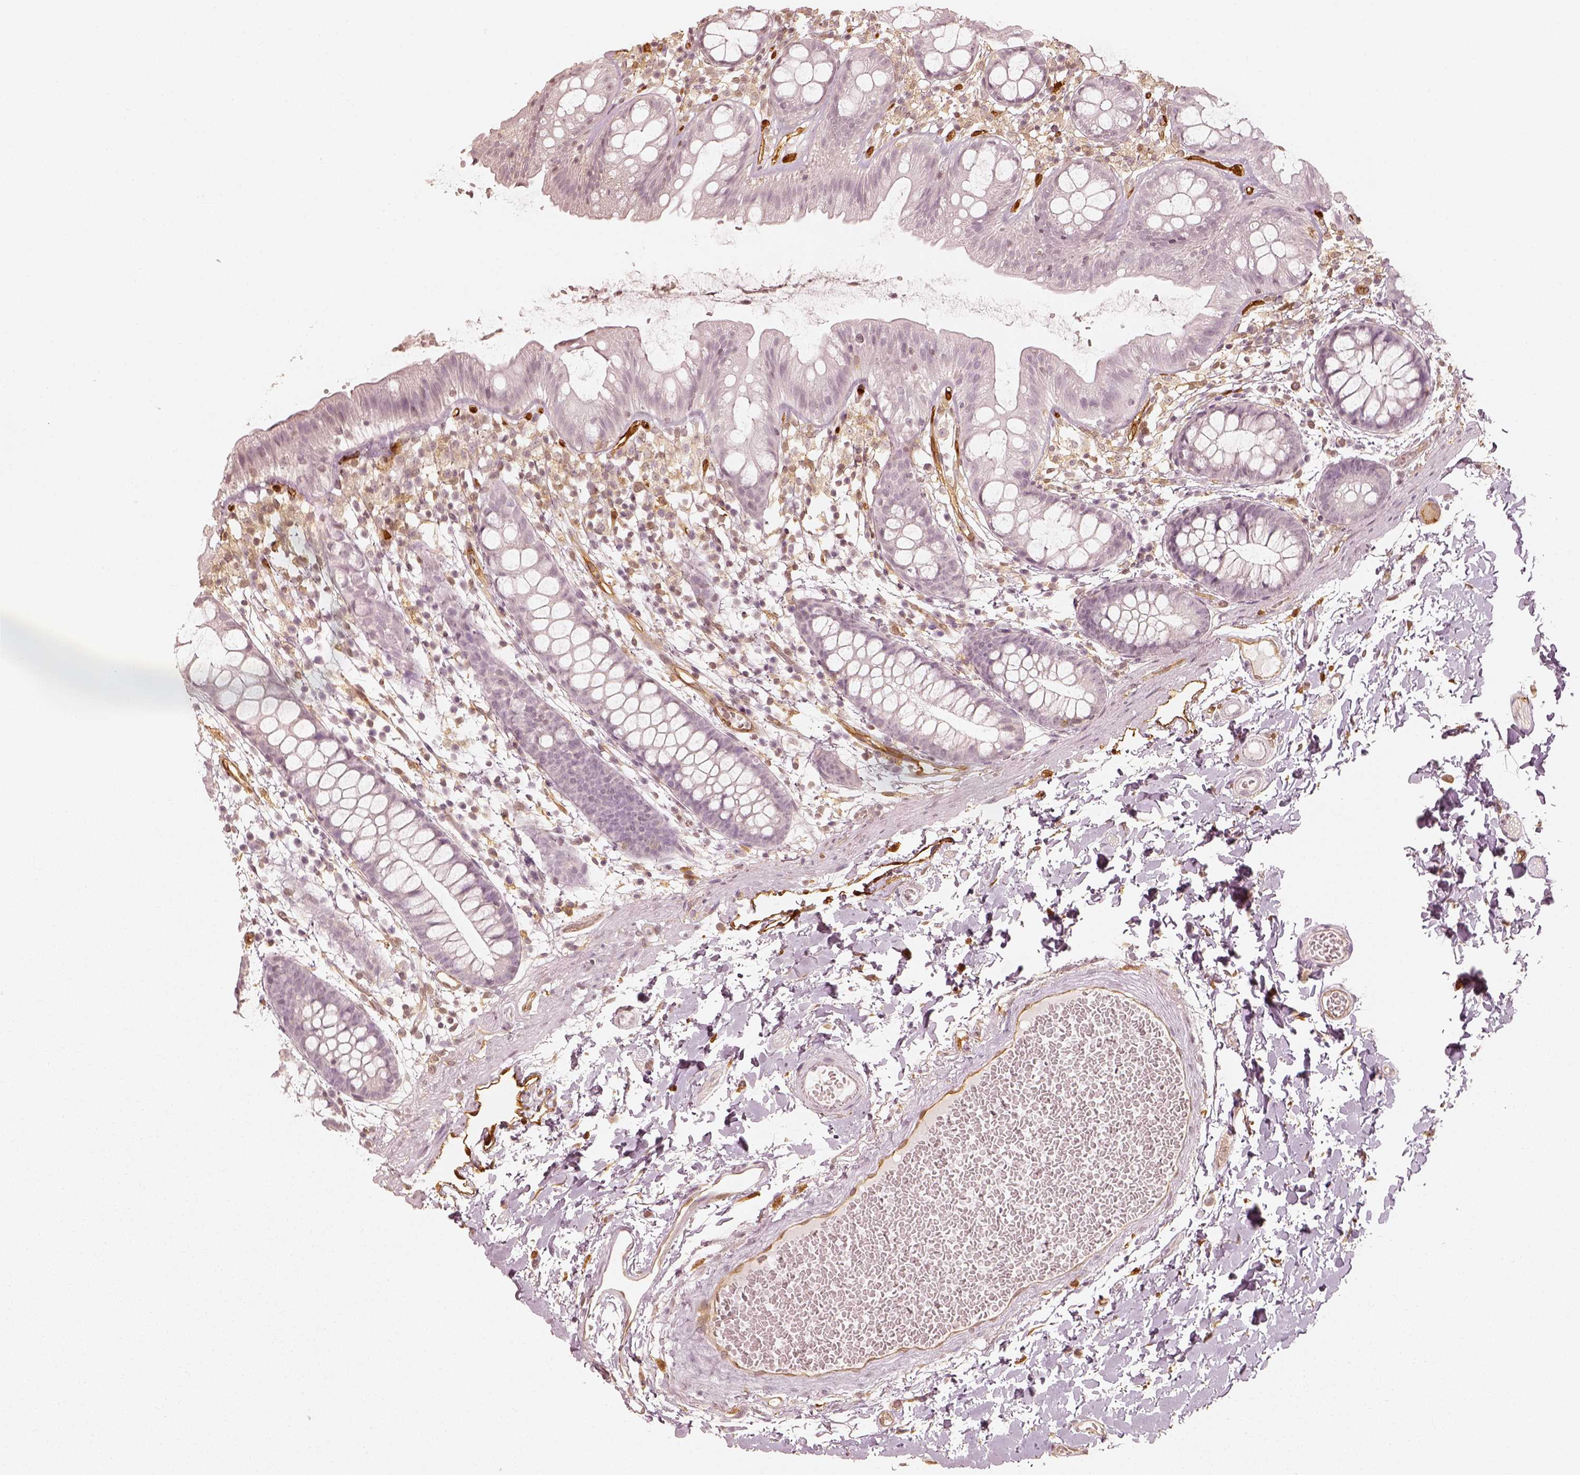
{"staining": {"intensity": "negative", "quantity": "none", "location": "none"}, "tissue": "rectum", "cell_type": "Glandular cells", "image_type": "normal", "snomed": [{"axis": "morphology", "description": "Normal tissue, NOS"}, {"axis": "topography", "description": "Rectum"}], "caption": "This histopathology image is of benign rectum stained with immunohistochemistry (IHC) to label a protein in brown with the nuclei are counter-stained blue. There is no positivity in glandular cells. The staining is performed using DAB (3,3'-diaminobenzidine) brown chromogen with nuclei counter-stained in using hematoxylin.", "gene": "FSCN1", "patient": {"sex": "male", "age": 57}}